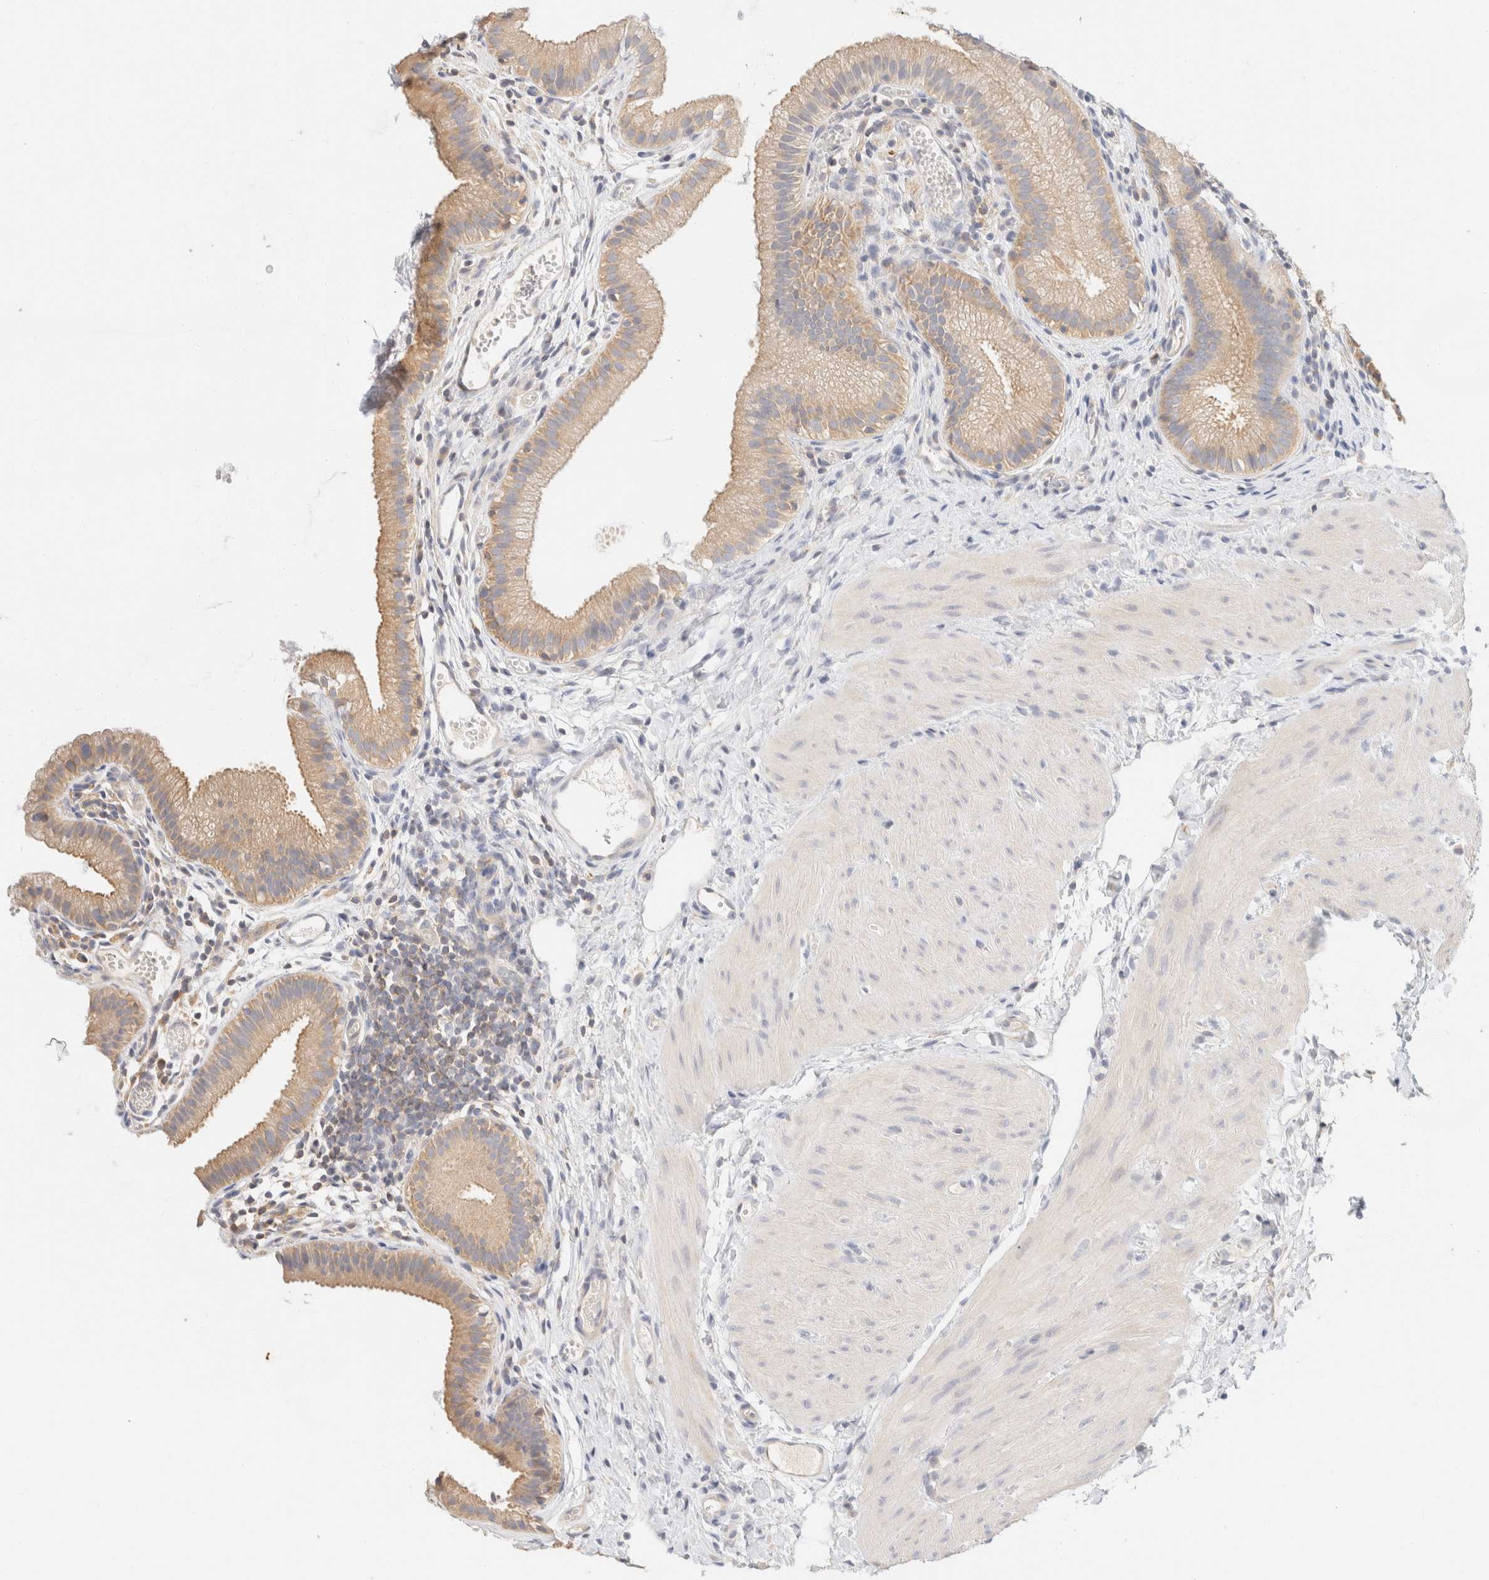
{"staining": {"intensity": "moderate", "quantity": ">75%", "location": "cytoplasmic/membranous"}, "tissue": "gallbladder", "cell_type": "Glandular cells", "image_type": "normal", "snomed": [{"axis": "morphology", "description": "Normal tissue, NOS"}, {"axis": "topography", "description": "Gallbladder"}], "caption": "Immunohistochemical staining of benign gallbladder reveals >75% levels of moderate cytoplasmic/membranous protein expression in about >75% of glandular cells.", "gene": "SH3GLB2", "patient": {"sex": "female", "age": 26}}